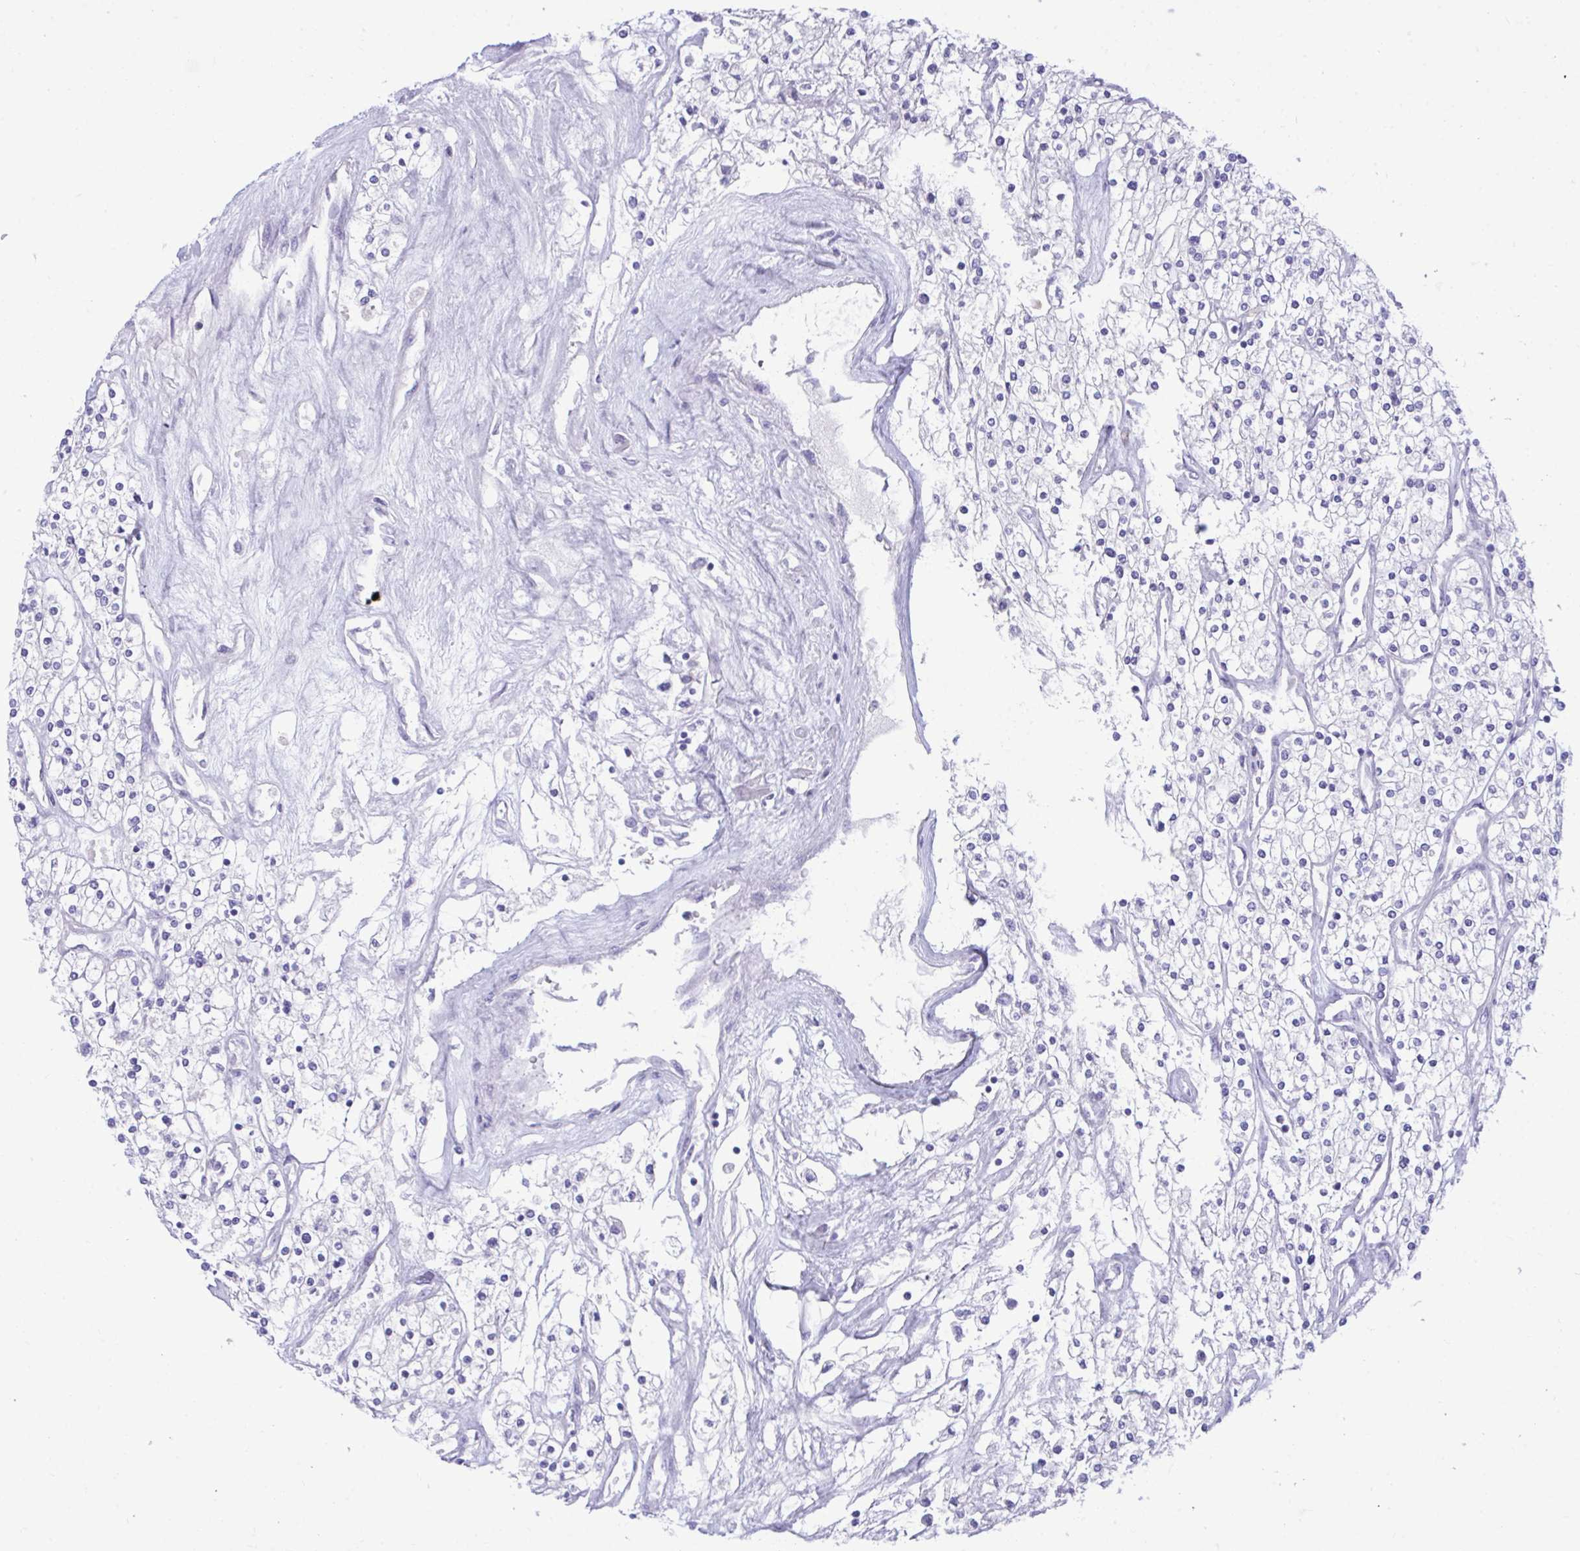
{"staining": {"intensity": "negative", "quantity": "none", "location": "none"}, "tissue": "renal cancer", "cell_type": "Tumor cells", "image_type": "cancer", "snomed": [{"axis": "morphology", "description": "Adenocarcinoma, NOS"}, {"axis": "topography", "description": "Kidney"}], "caption": "Human renal adenocarcinoma stained for a protein using immunohistochemistry shows no positivity in tumor cells.", "gene": "PLEKHH1", "patient": {"sex": "male", "age": 80}}